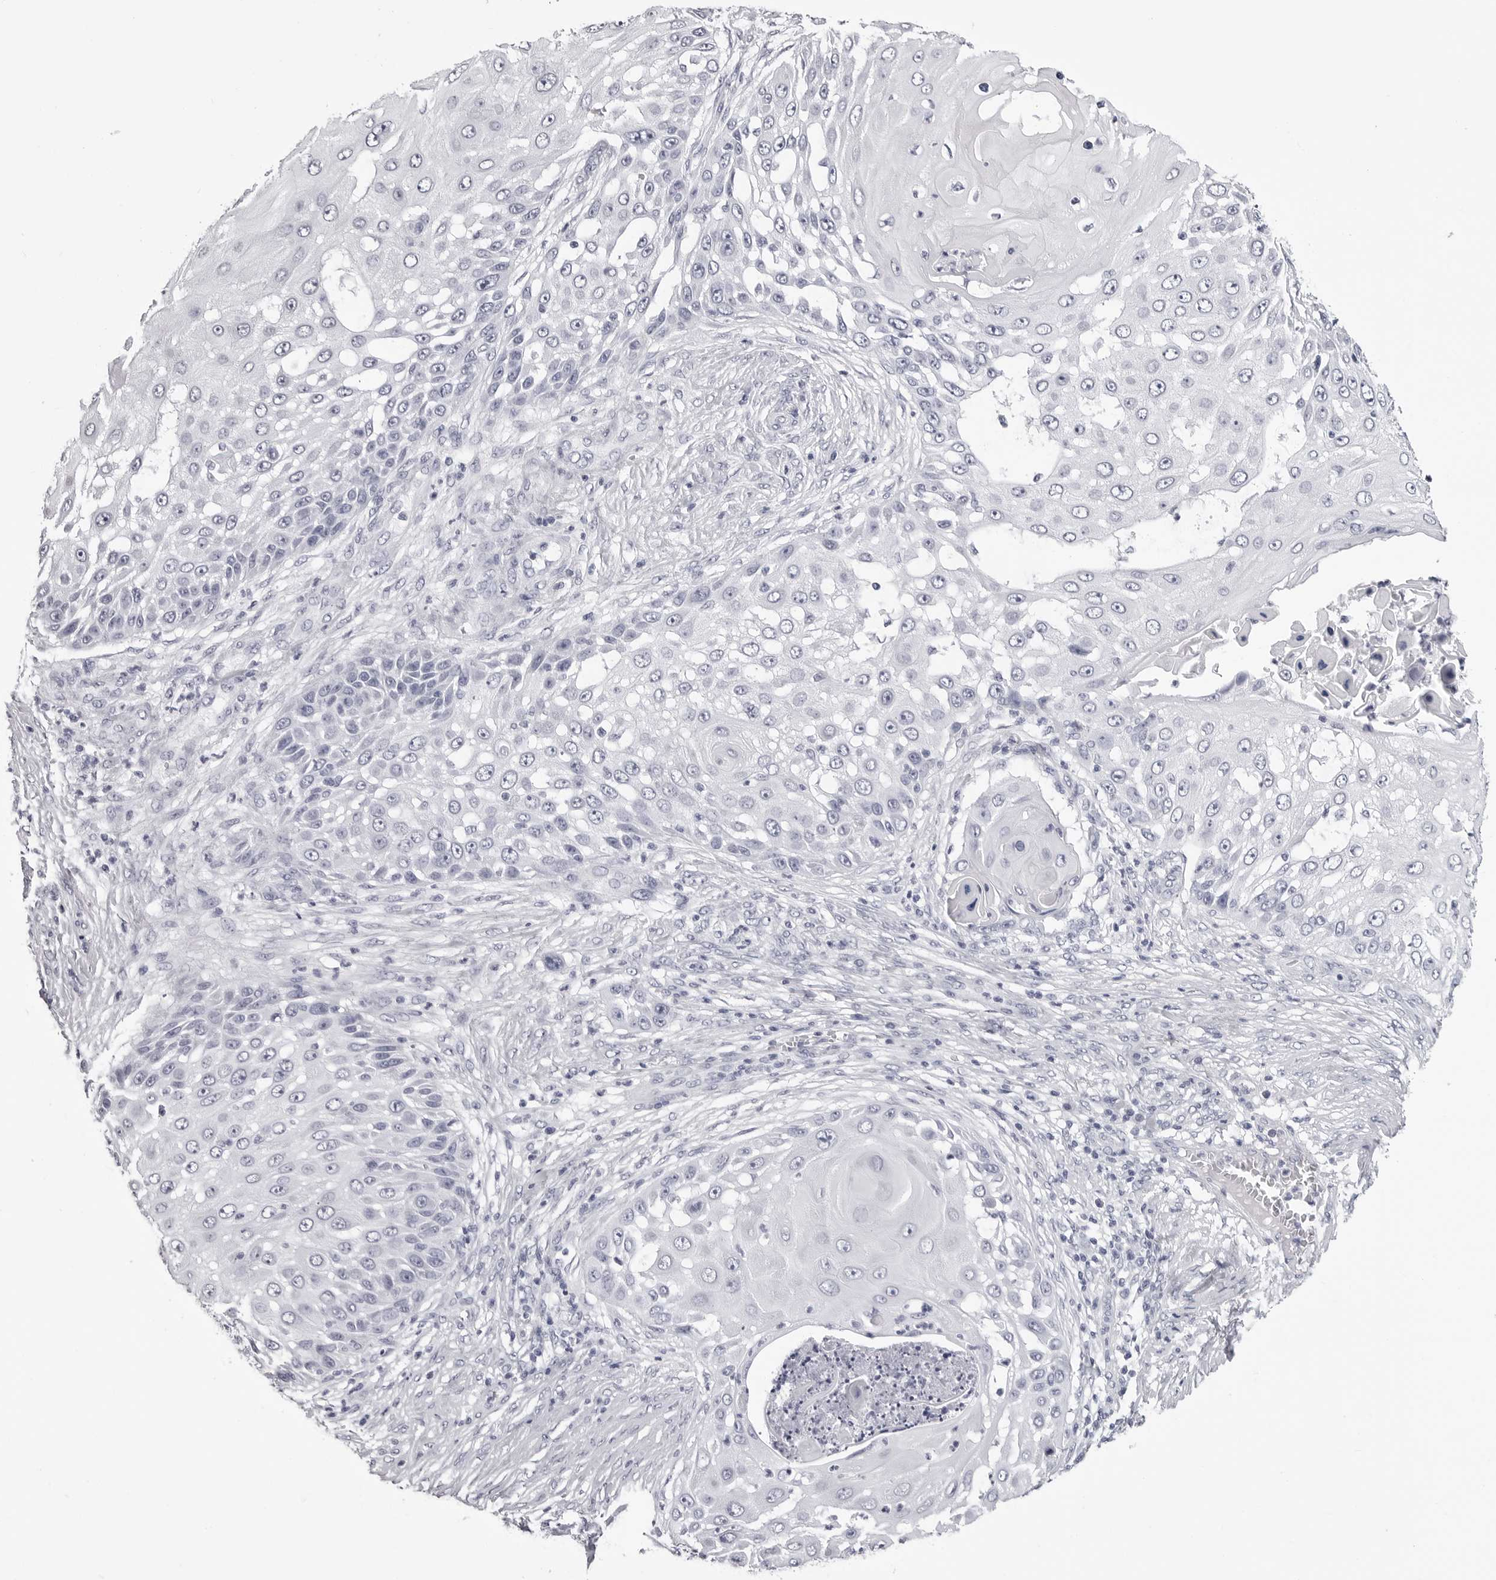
{"staining": {"intensity": "negative", "quantity": "none", "location": "none"}, "tissue": "skin cancer", "cell_type": "Tumor cells", "image_type": "cancer", "snomed": [{"axis": "morphology", "description": "Squamous cell carcinoma, NOS"}, {"axis": "topography", "description": "Skin"}], "caption": "A histopathology image of skin cancer stained for a protein exhibits no brown staining in tumor cells.", "gene": "LGALS4", "patient": {"sex": "female", "age": 44}}